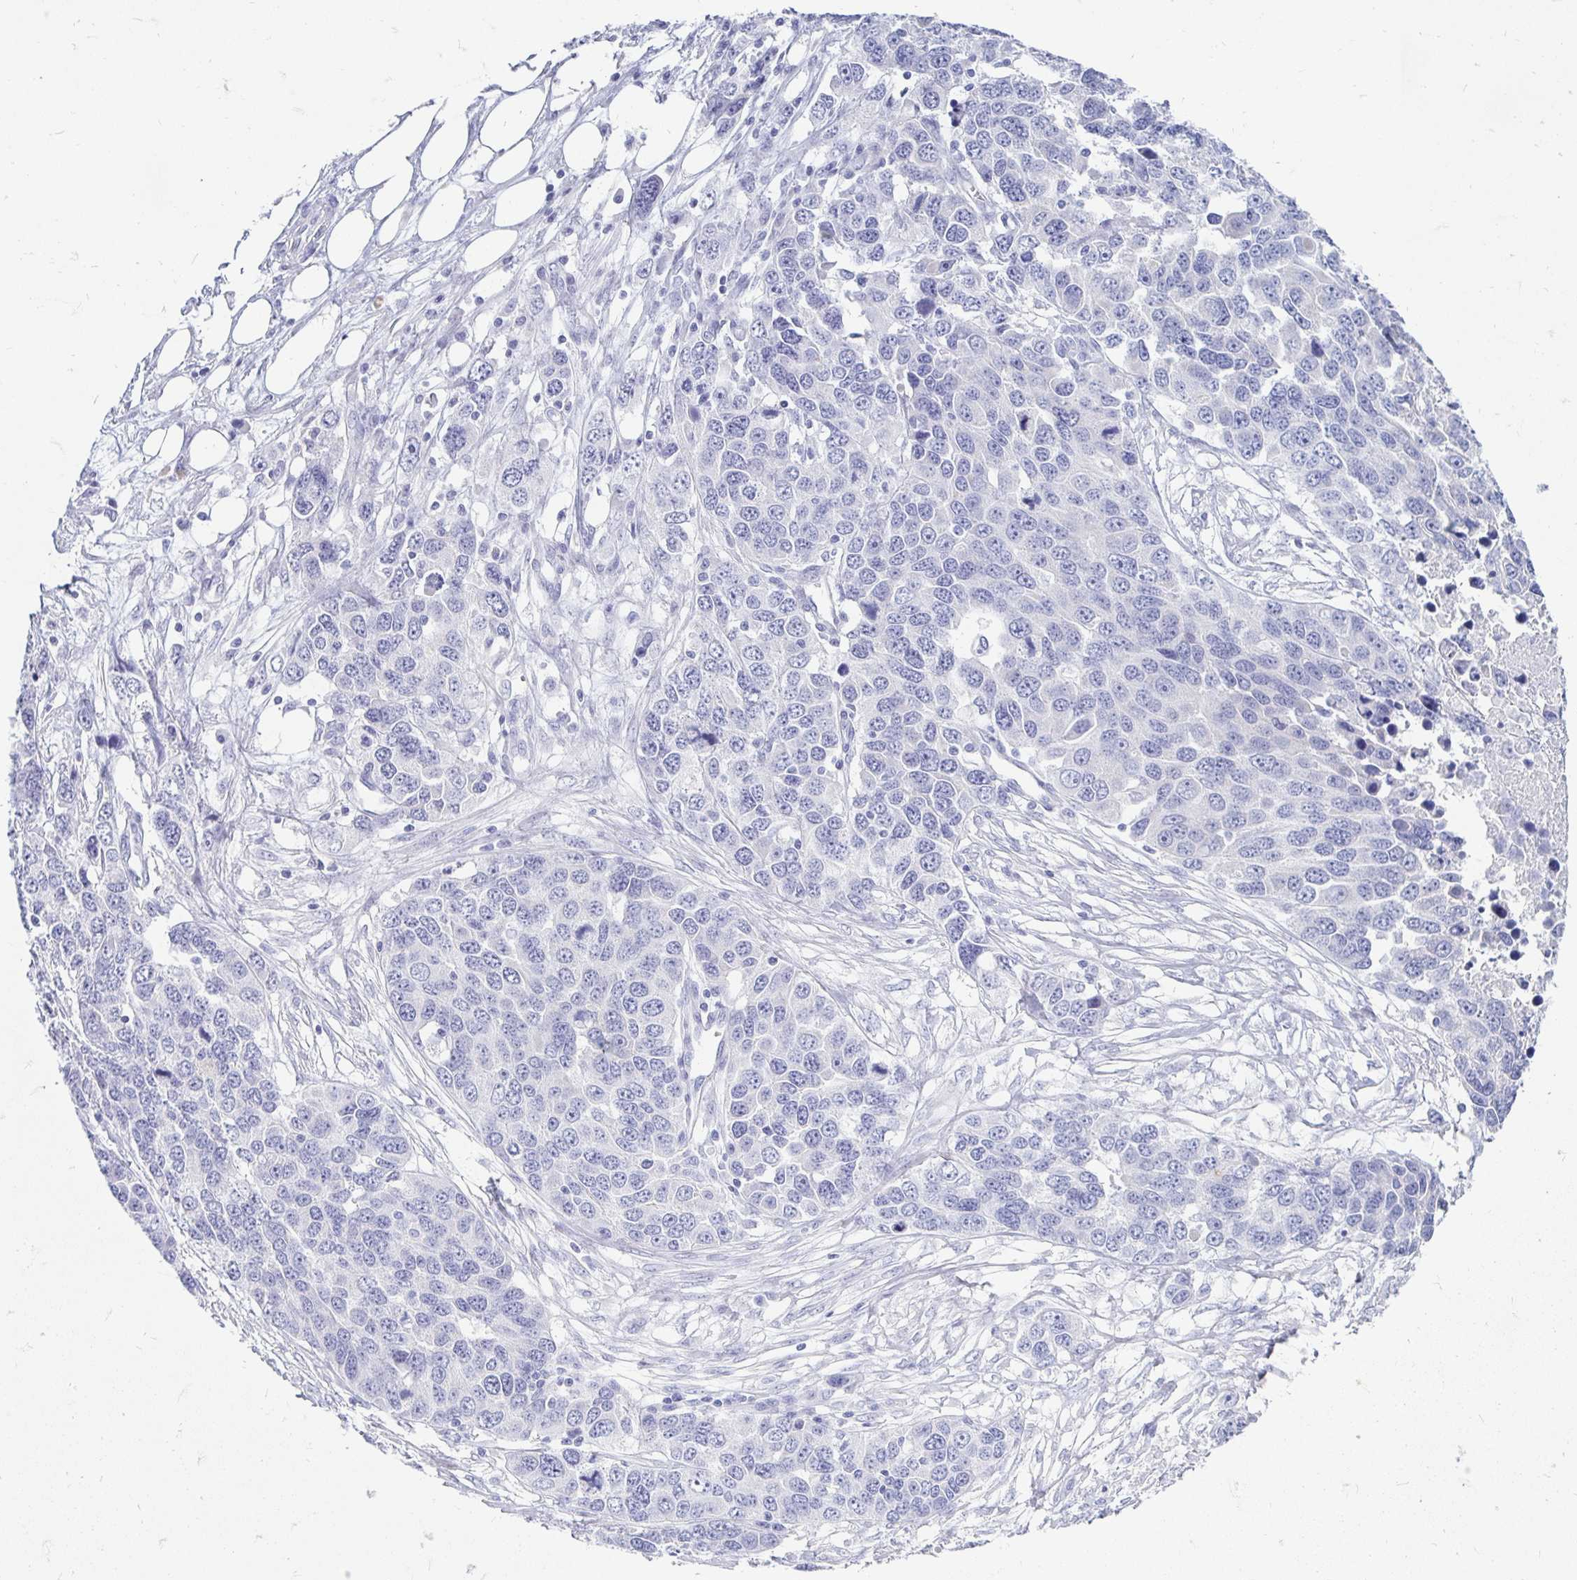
{"staining": {"intensity": "negative", "quantity": "none", "location": "none"}, "tissue": "ovarian cancer", "cell_type": "Tumor cells", "image_type": "cancer", "snomed": [{"axis": "morphology", "description": "Cystadenocarcinoma, serous, NOS"}, {"axis": "topography", "description": "Ovary"}], "caption": "An immunohistochemistry (IHC) micrograph of serous cystadenocarcinoma (ovarian) is shown. There is no staining in tumor cells of serous cystadenocarcinoma (ovarian).", "gene": "PEG10", "patient": {"sex": "female", "age": 76}}